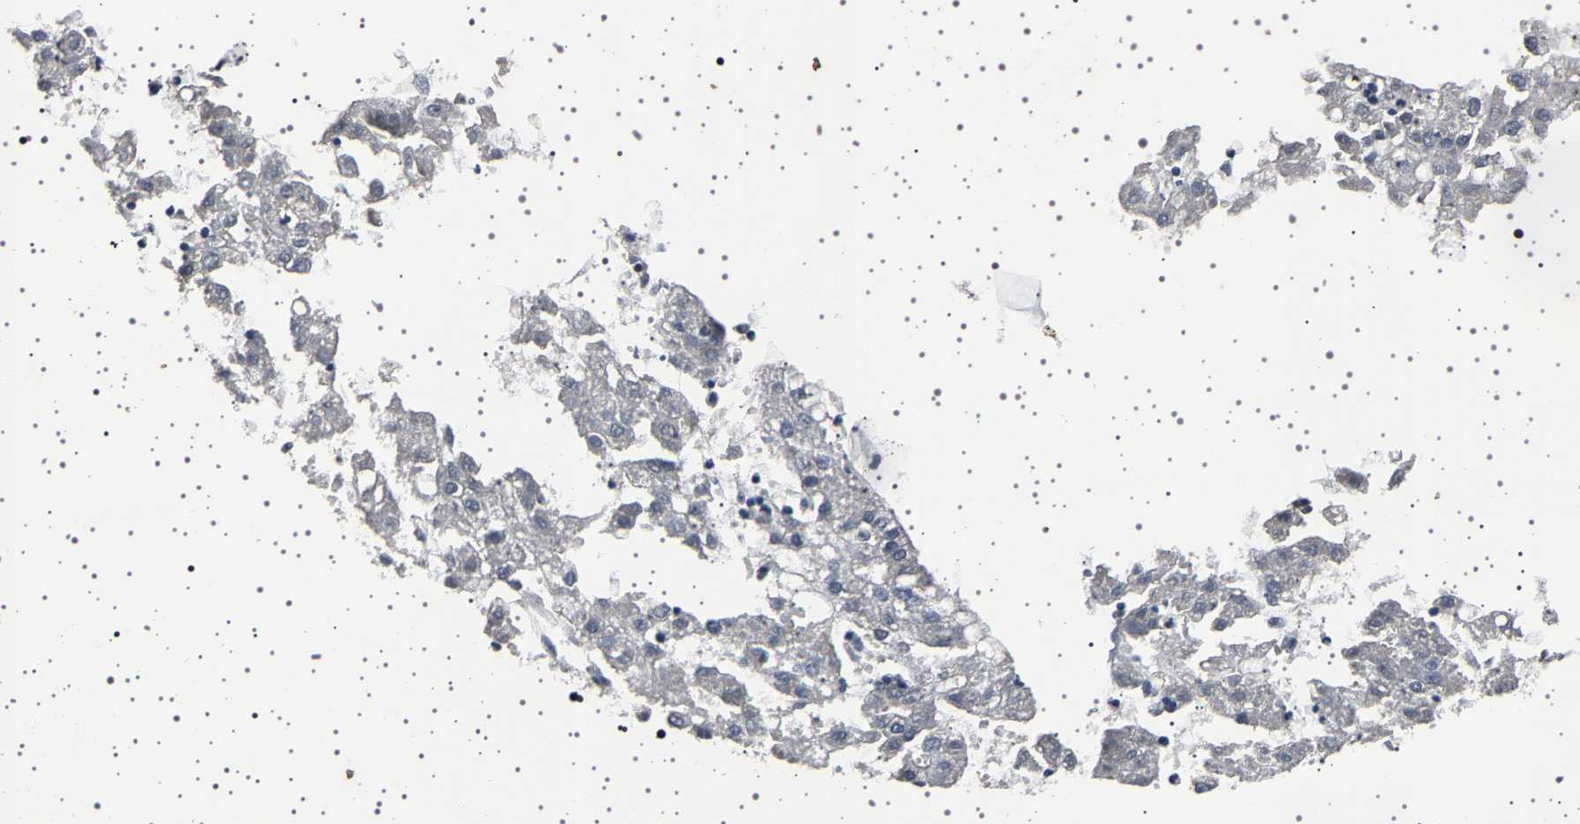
{"staining": {"intensity": "negative", "quantity": "none", "location": "none"}, "tissue": "liver cancer", "cell_type": "Tumor cells", "image_type": "cancer", "snomed": [{"axis": "morphology", "description": "Carcinoma, Hepatocellular, NOS"}, {"axis": "topography", "description": "Liver"}], "caption": "Histopathology image shows no significant protein staining in tumor cells of hepatocellular carcinoma (liver).", "gene": "NCKAP1", "patient": {"sex": "male", "age": 72}}